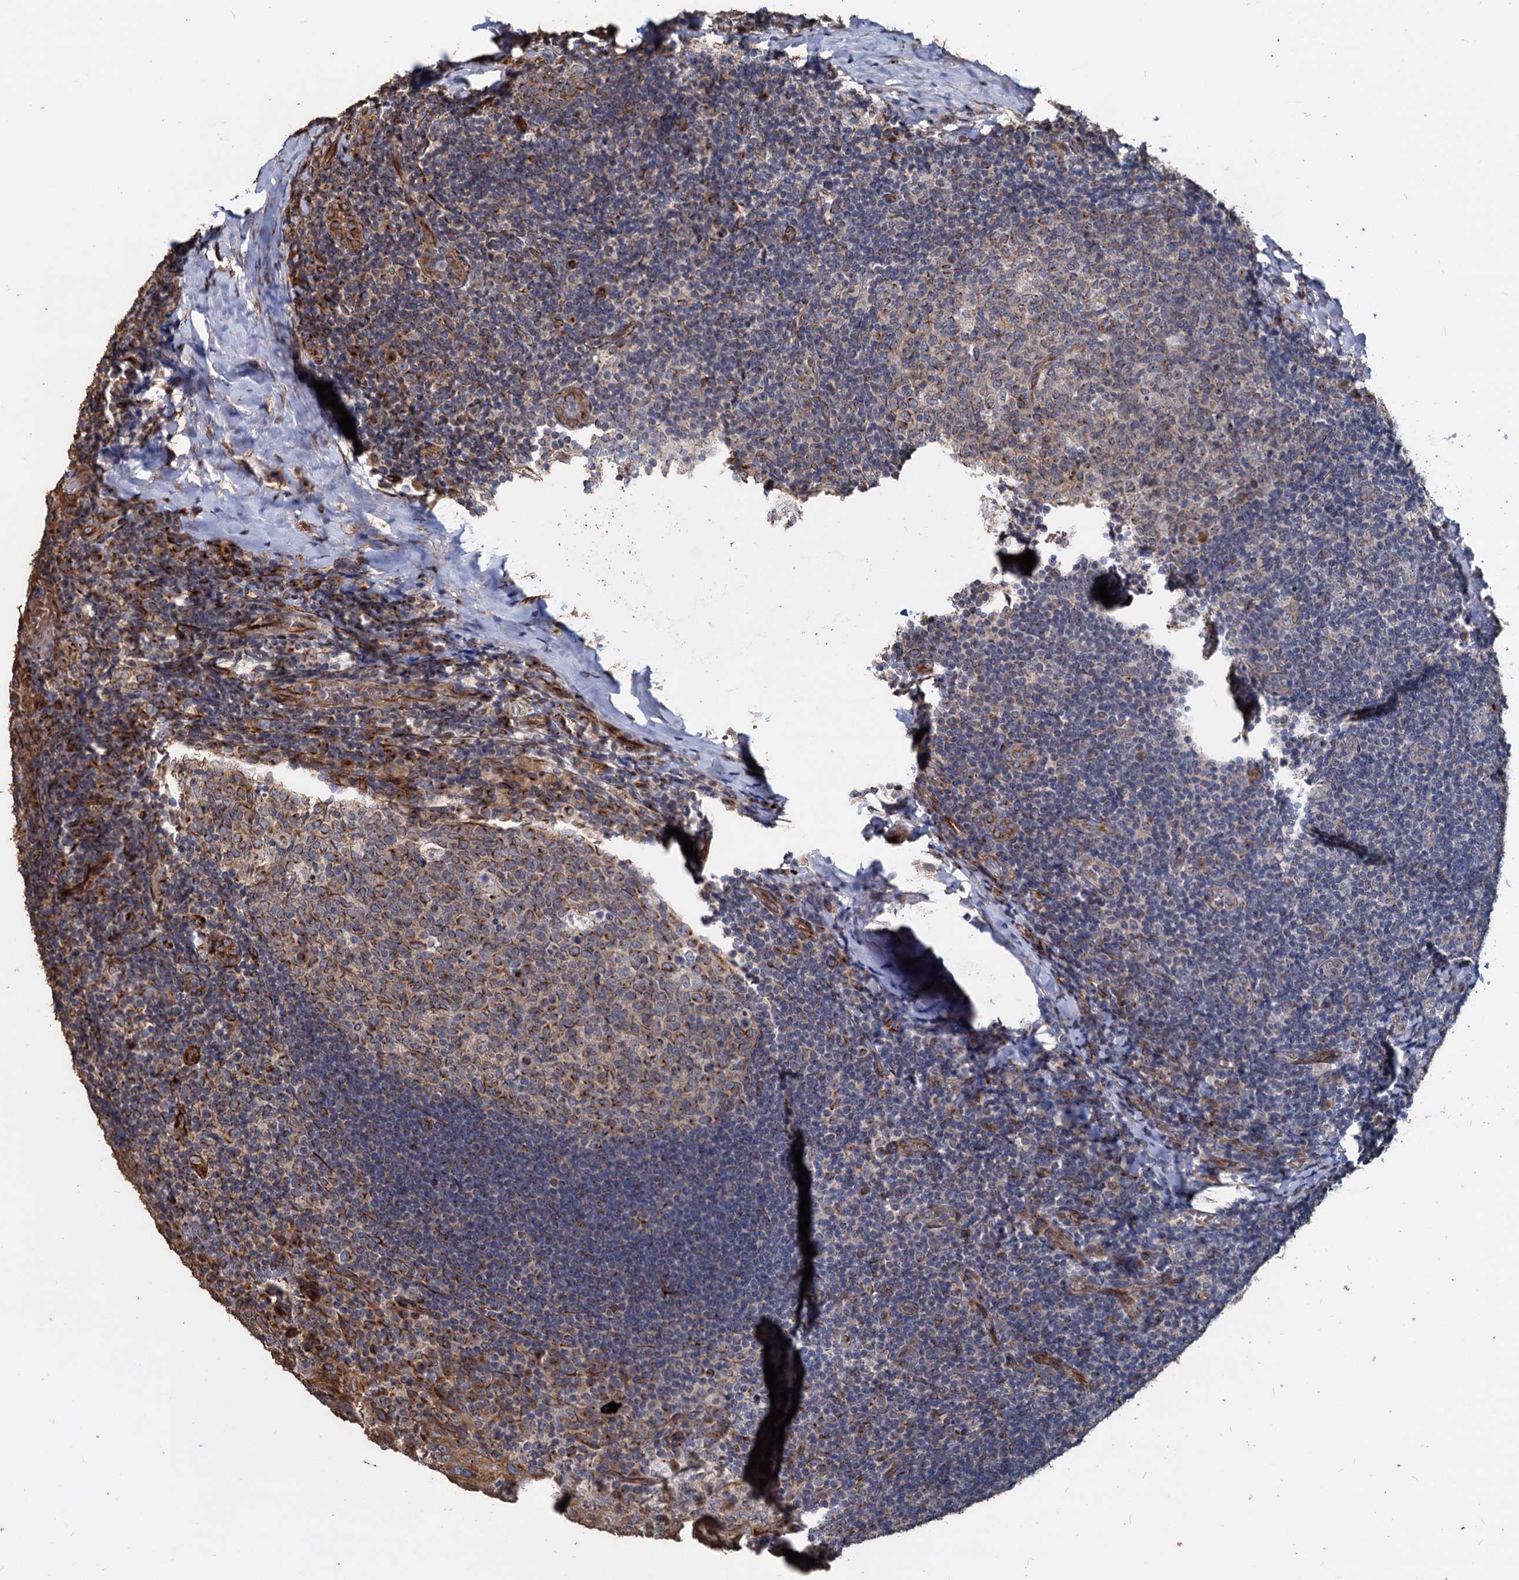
{"staining": {"intensity": "moderate", "quantity": ">75%", "location": "cytoplasmic/membranous"}, "tissue": "tonsil", "cell_type": "Germinal center cells", "image_type": "normal", "snomed": [{"axis": "morphology", "description": "Normal tissue, NOS"}, {"axis": "topography", "description": "Tonsil"}], "caption": "An immunohistochemistry (IHC) histopathology image of benign tissue is shown. Protein staining in brown labels moderate cytoplasmic/membranous positivity in tonsil within germinal center cells.", "gene": "DEPDC4", "patient": {"sex": "male", "age": 17}}